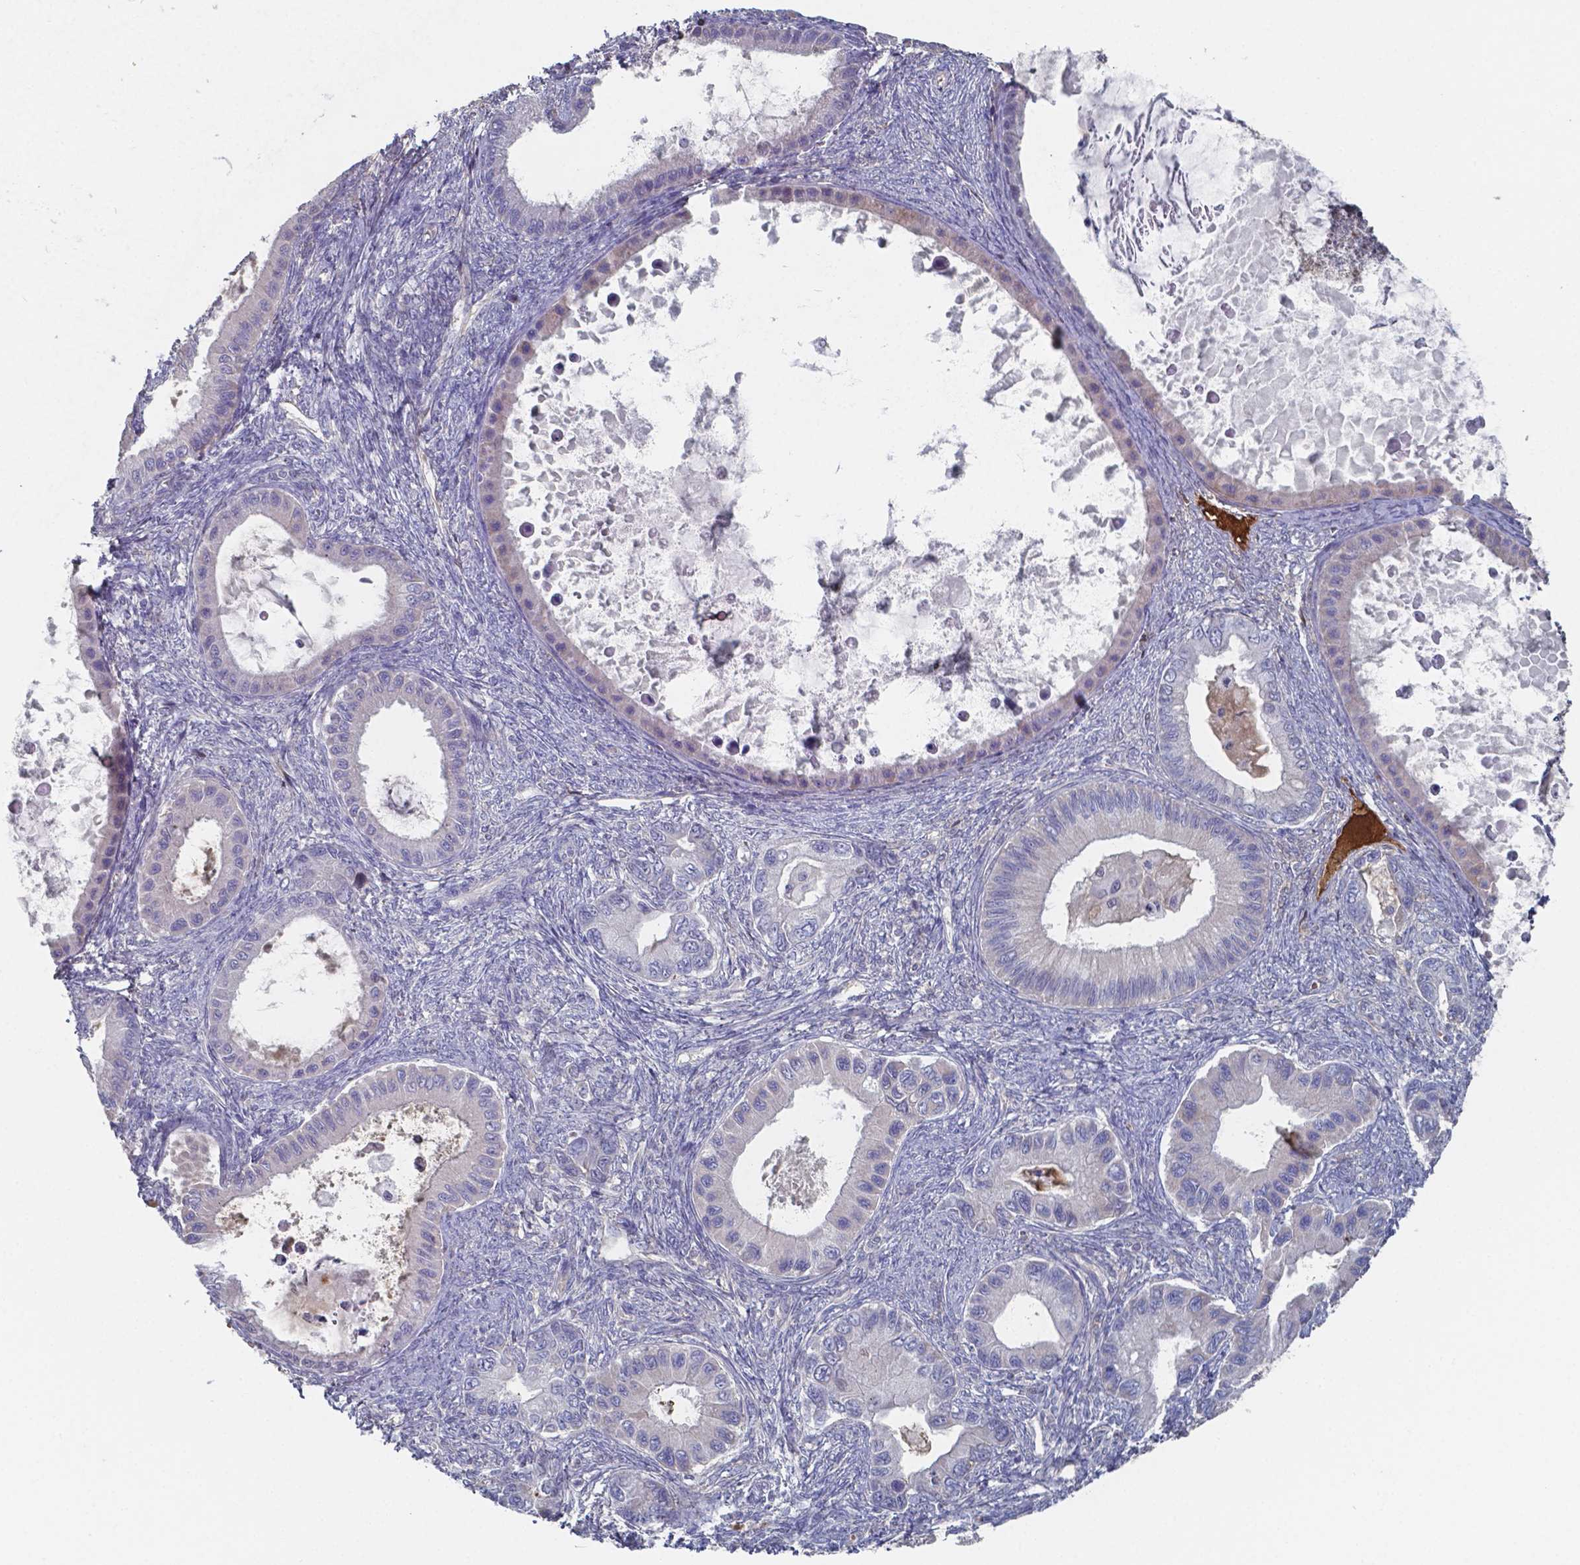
{"staining": {"intensity": "negative", "quantity": "none", "location": "none"}, "tissue": "ovarian cancer", "cell_type": "Tumor cells", "image_type": "cancer", "snomed": [{"axis": "morphology", "description": "Cystadenocarcinoma, mucinous, NOS"}, {"axis": "topography", "description": "Ovary"}], "caption": "A photomicrograph of human mucinous cystadenocarcinoma (ovarian) is negative for staining in tumor cells.", "gene": "BTBD17", "patient": {"sex": "female", "age": 64}}